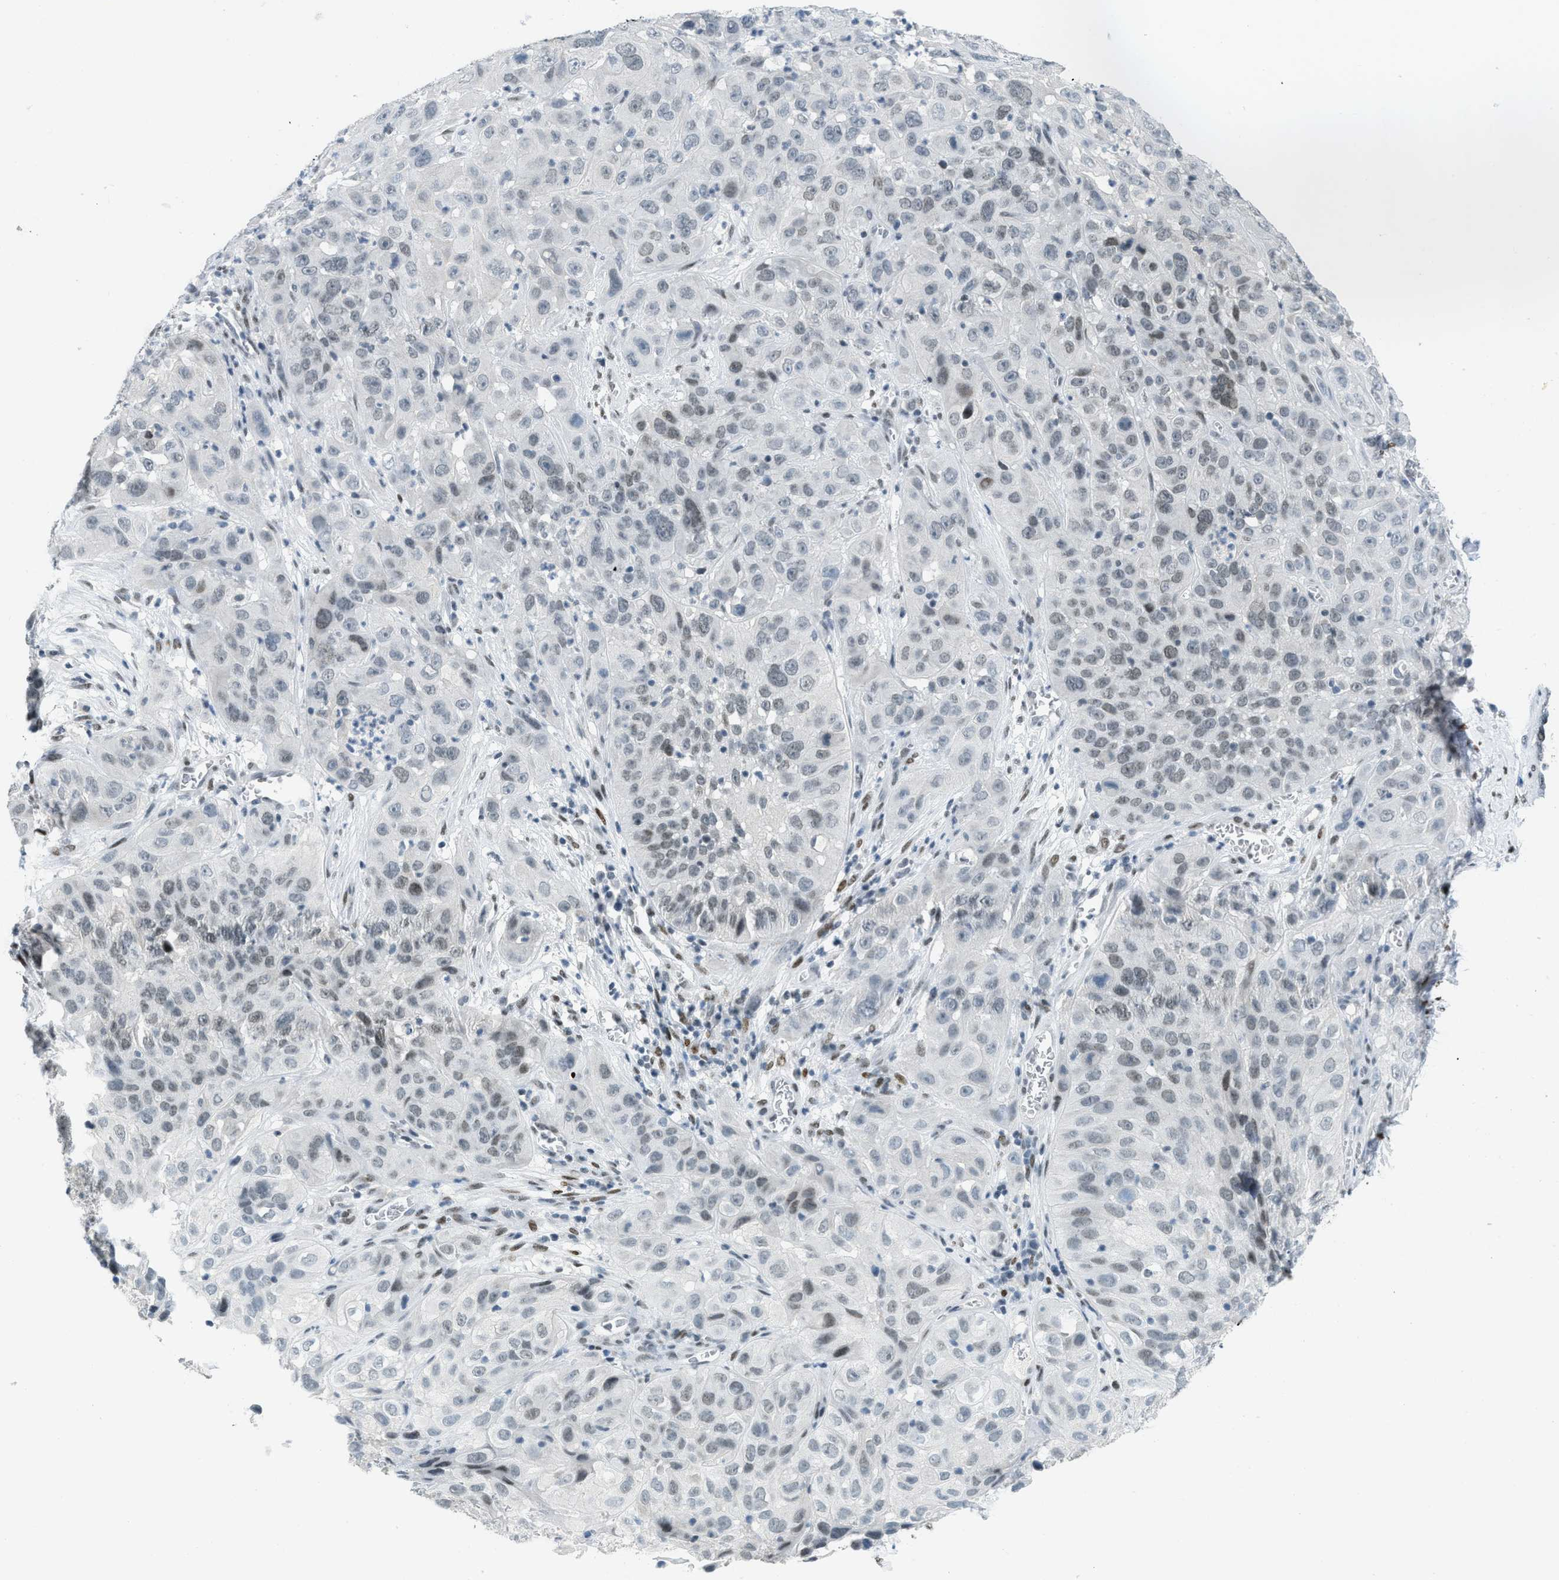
{"staining": {"intensity": "moderate", "quantity": "25%-75%", "location": "nuclear"}, "tissue": "cervical cancer", "cell_type": "Tumor cells", "image_type": "cancer", "snomed": [{"axis": "morphology", "description": "Squamous cell carcinoma, NOS"}, {"axis": "topography", "description": "Cervix"}], "caption": "This photomicrograph demonstrates cervical cancer (squamous cell carcinoma) stained with immunohistochemistry to label a protein in brown. The nuclear of tumor cells show moderate positivity for the protein. Nuclei are counter-stained blue.", "gene": "PBX1", "patient": {"sex": "female", "age": 32}}